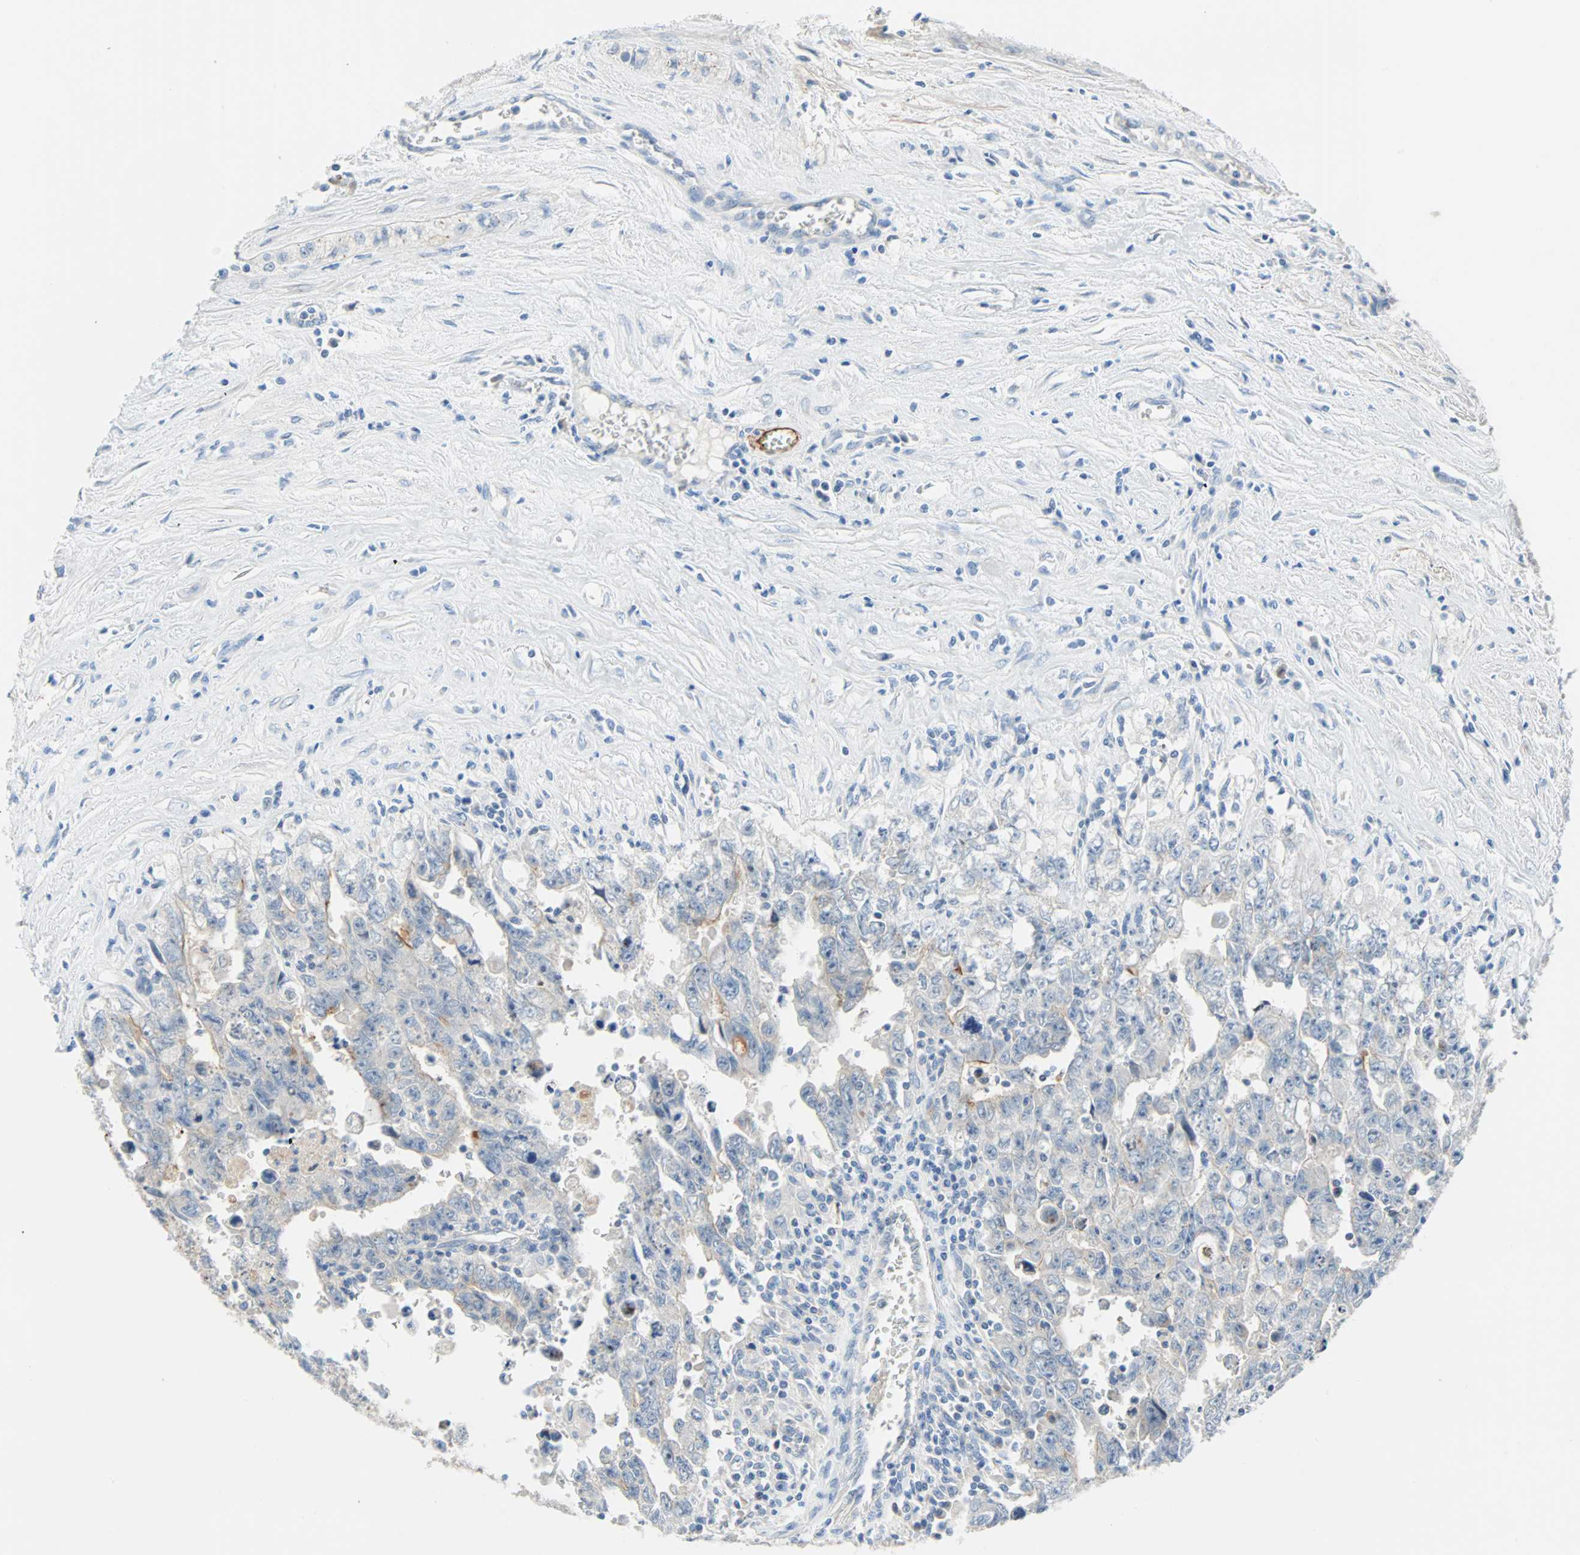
{"staining": {"intensity": "negative", "quantity": "none", "location": "none"}, "tissue": "testis cancer", "cell_type": "Tumor cells", "image_type": "cancer", "snomed": [{"axis": "morphology", "description": "Carcinoma, Embryonal, NOS"}, {"axis": "topography", "description": "Testis"}], "caption": "There is no significant positivity in tumor cells of testis cancer (embryonal carcinoma).", "gene": "PDPN", "patient": {"sex": "male", "age": 28}}